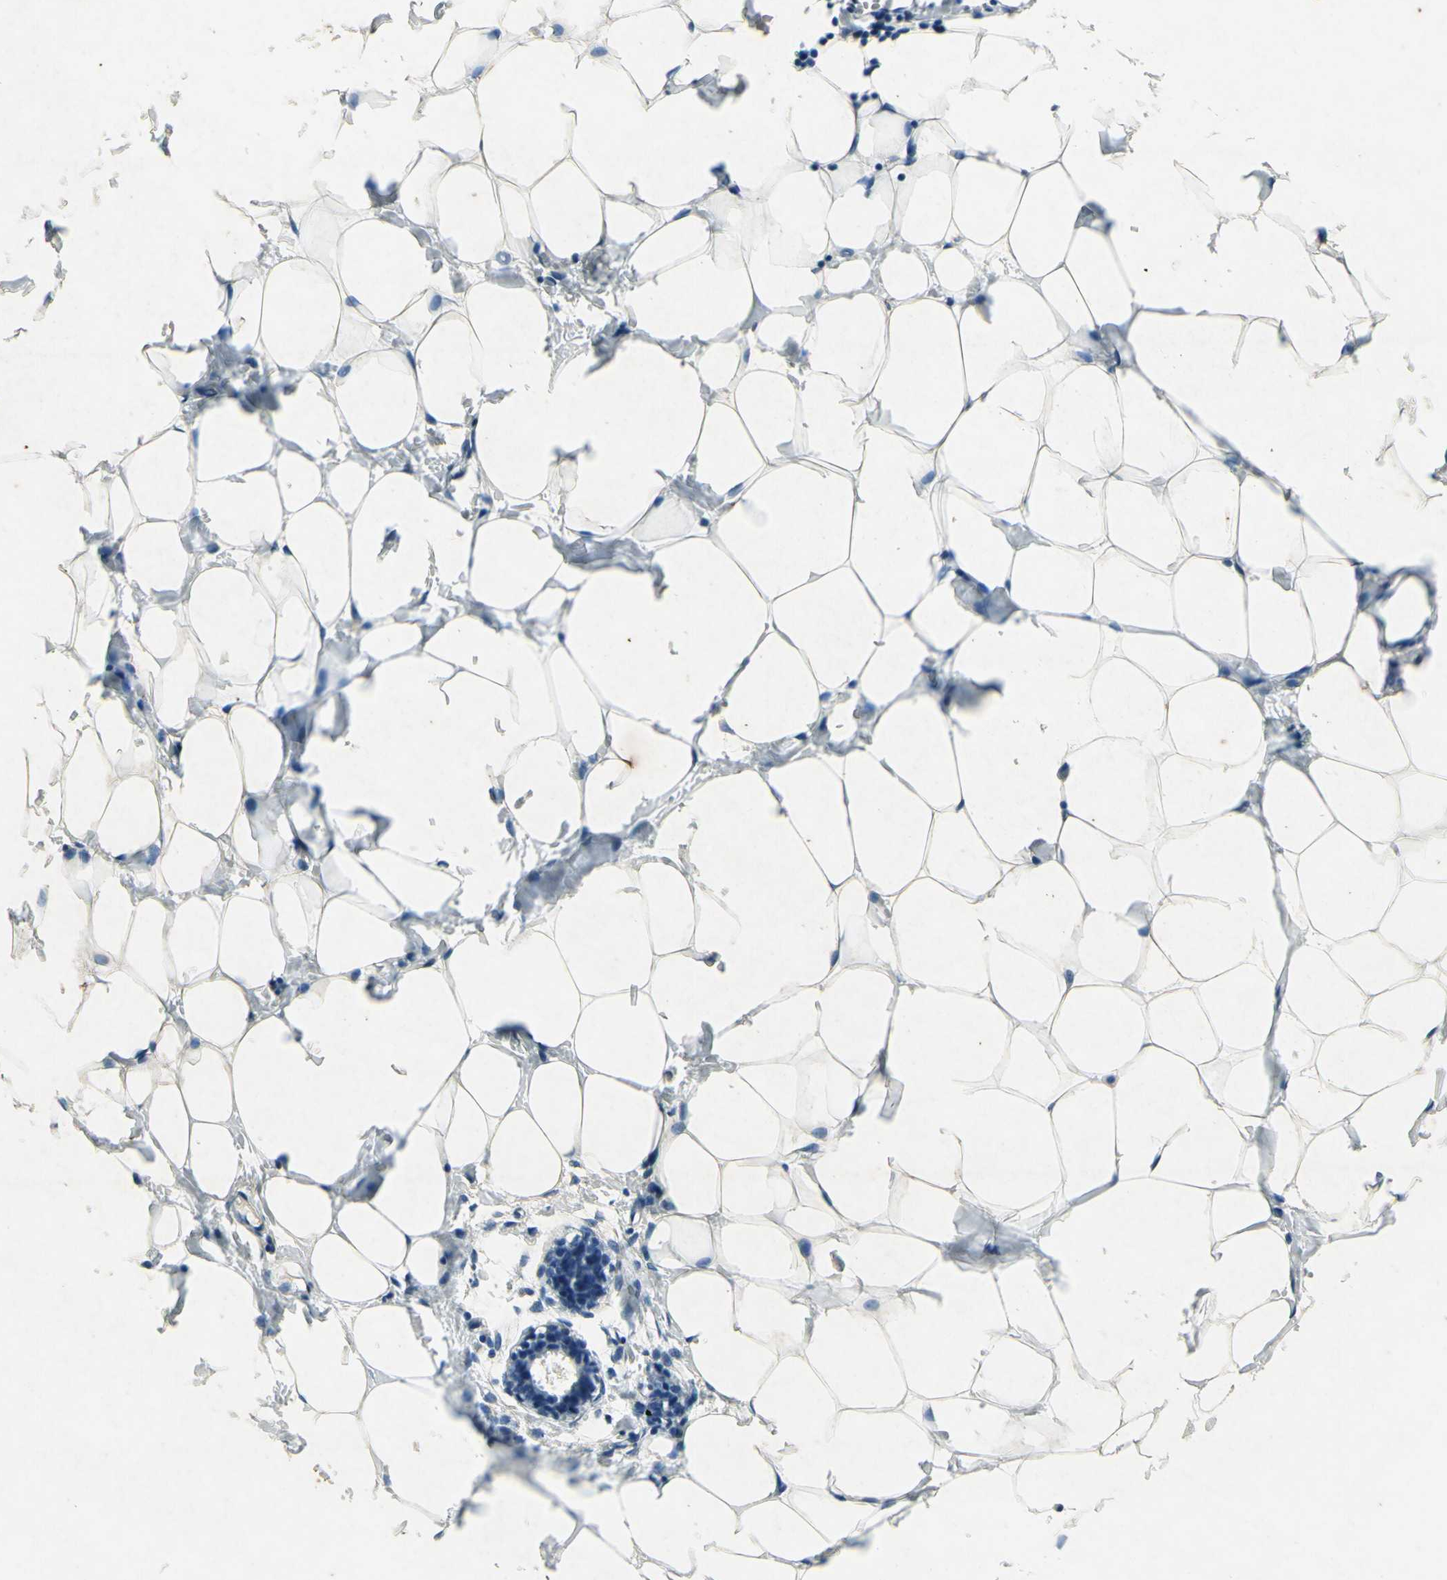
{"staining": {"intensity": "negative", "quantity": "none", "location": "none"}, "tissue": "breast", "cell_type": "Adipocytes", "image_type": "normal", "snomed": [{"axis": "morphology", "description": "Normal tissue, NOS"}, {"axis": "topography", "description": "Breast"}], "caption": "This is an IHC image of normal human breast. There is no expression in adipocytes.", "gene": "SNAP91", "patient": {"sex": "female", "age": 27}}